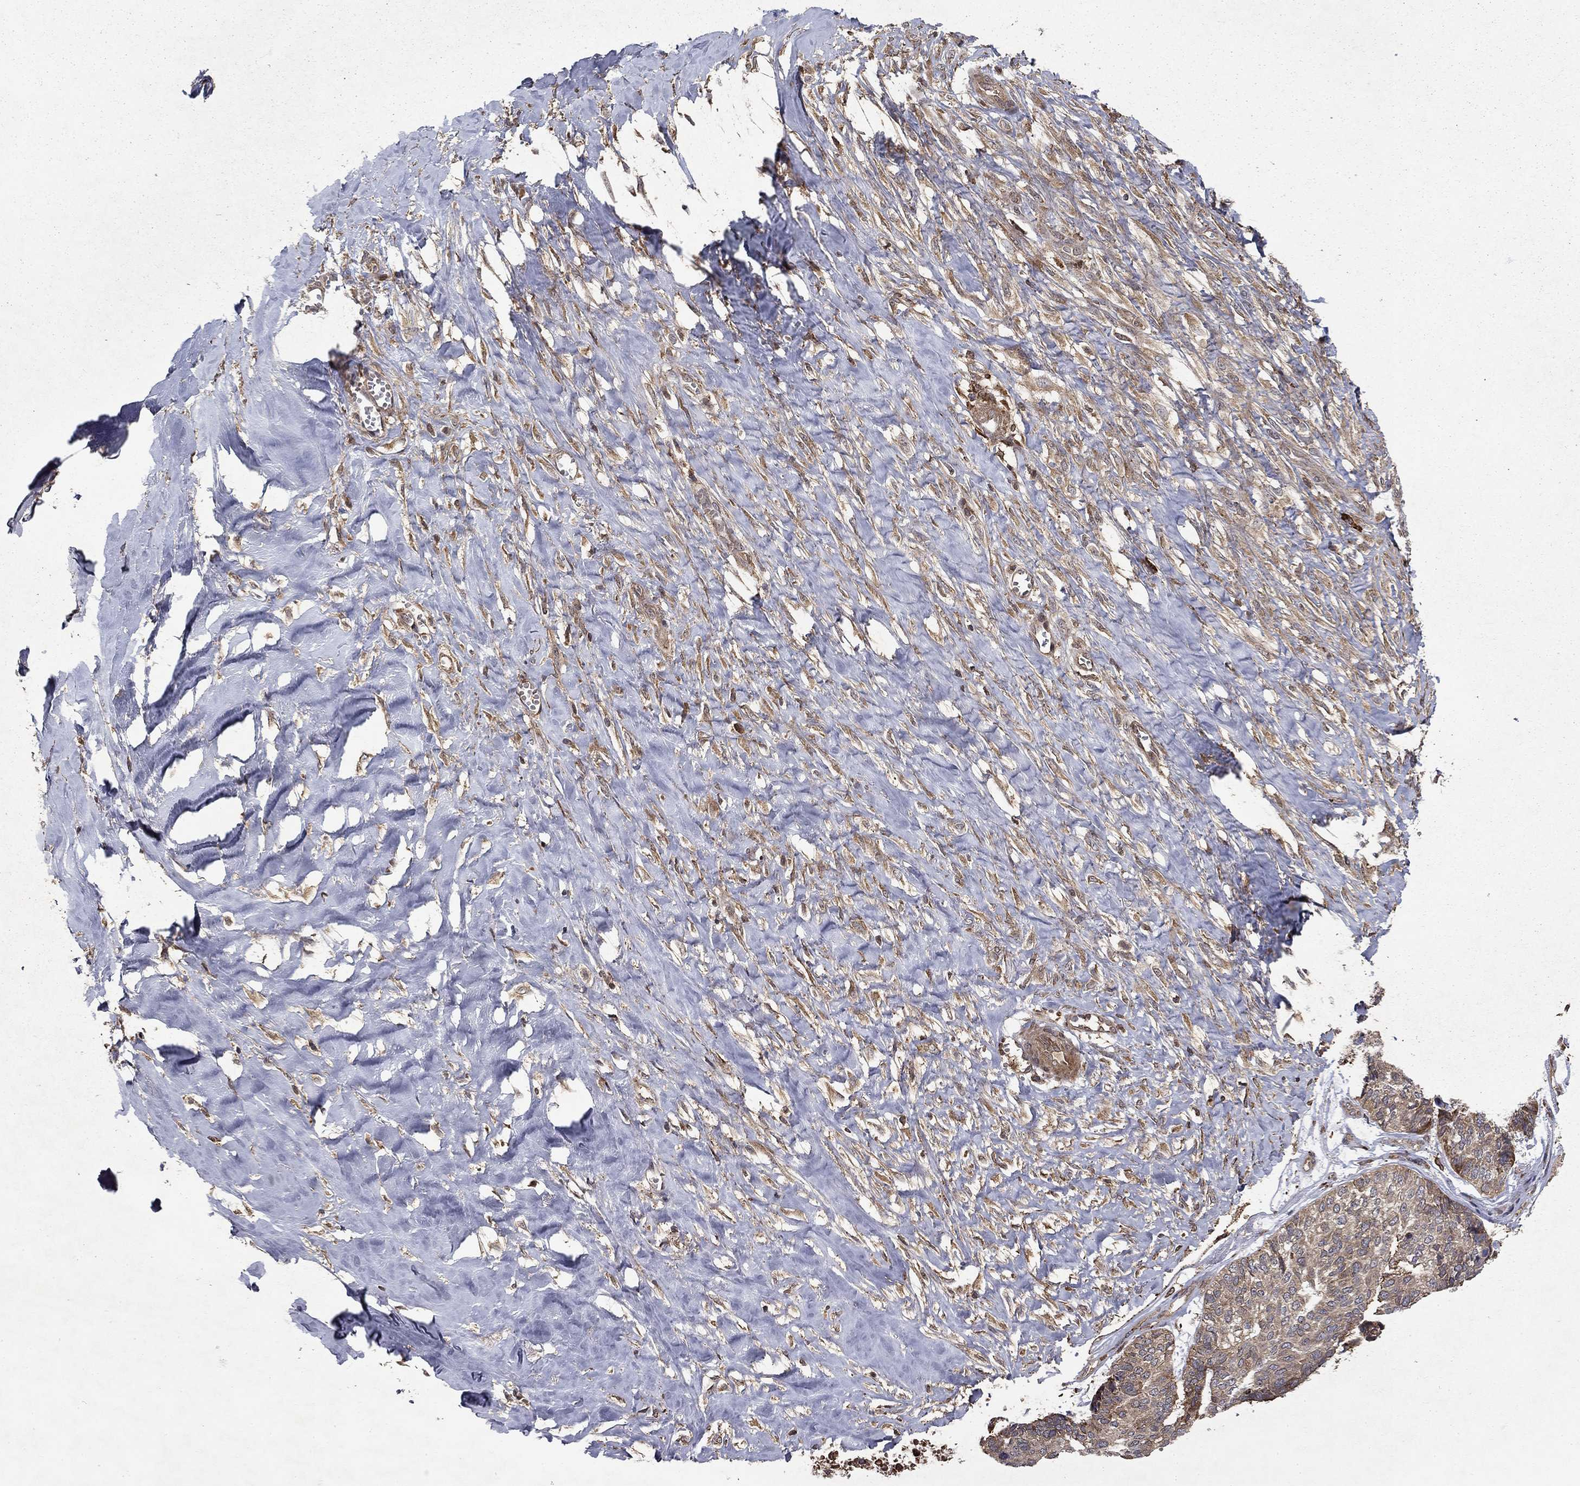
{"staining": {"intensity": "weak", "quantity": "25%-75%", "location": "cytoplasmic/membranous"}, "tissue": "skin cancer", "cell_type": "Tumor cells", "image_type": "cancer", "snomed": [{"axis": "morphology", "description": "Basal cell carcinoma"}, {"axis": "topography", "description": "Skin"}], "caption": "Immunohistochemistry photomicrograph of neoplastic tissue: skin cancer (basal cell carcinoma) stained using immunohistochemistry reveals low levels of weak protein expression localized specifically in the cytoplasmic/membranous of tumor cells, appearing as a cytoplasmic/membranous brown color.", "gene": "BABAM2", "patient": {"sex": "male", "age": 86}}